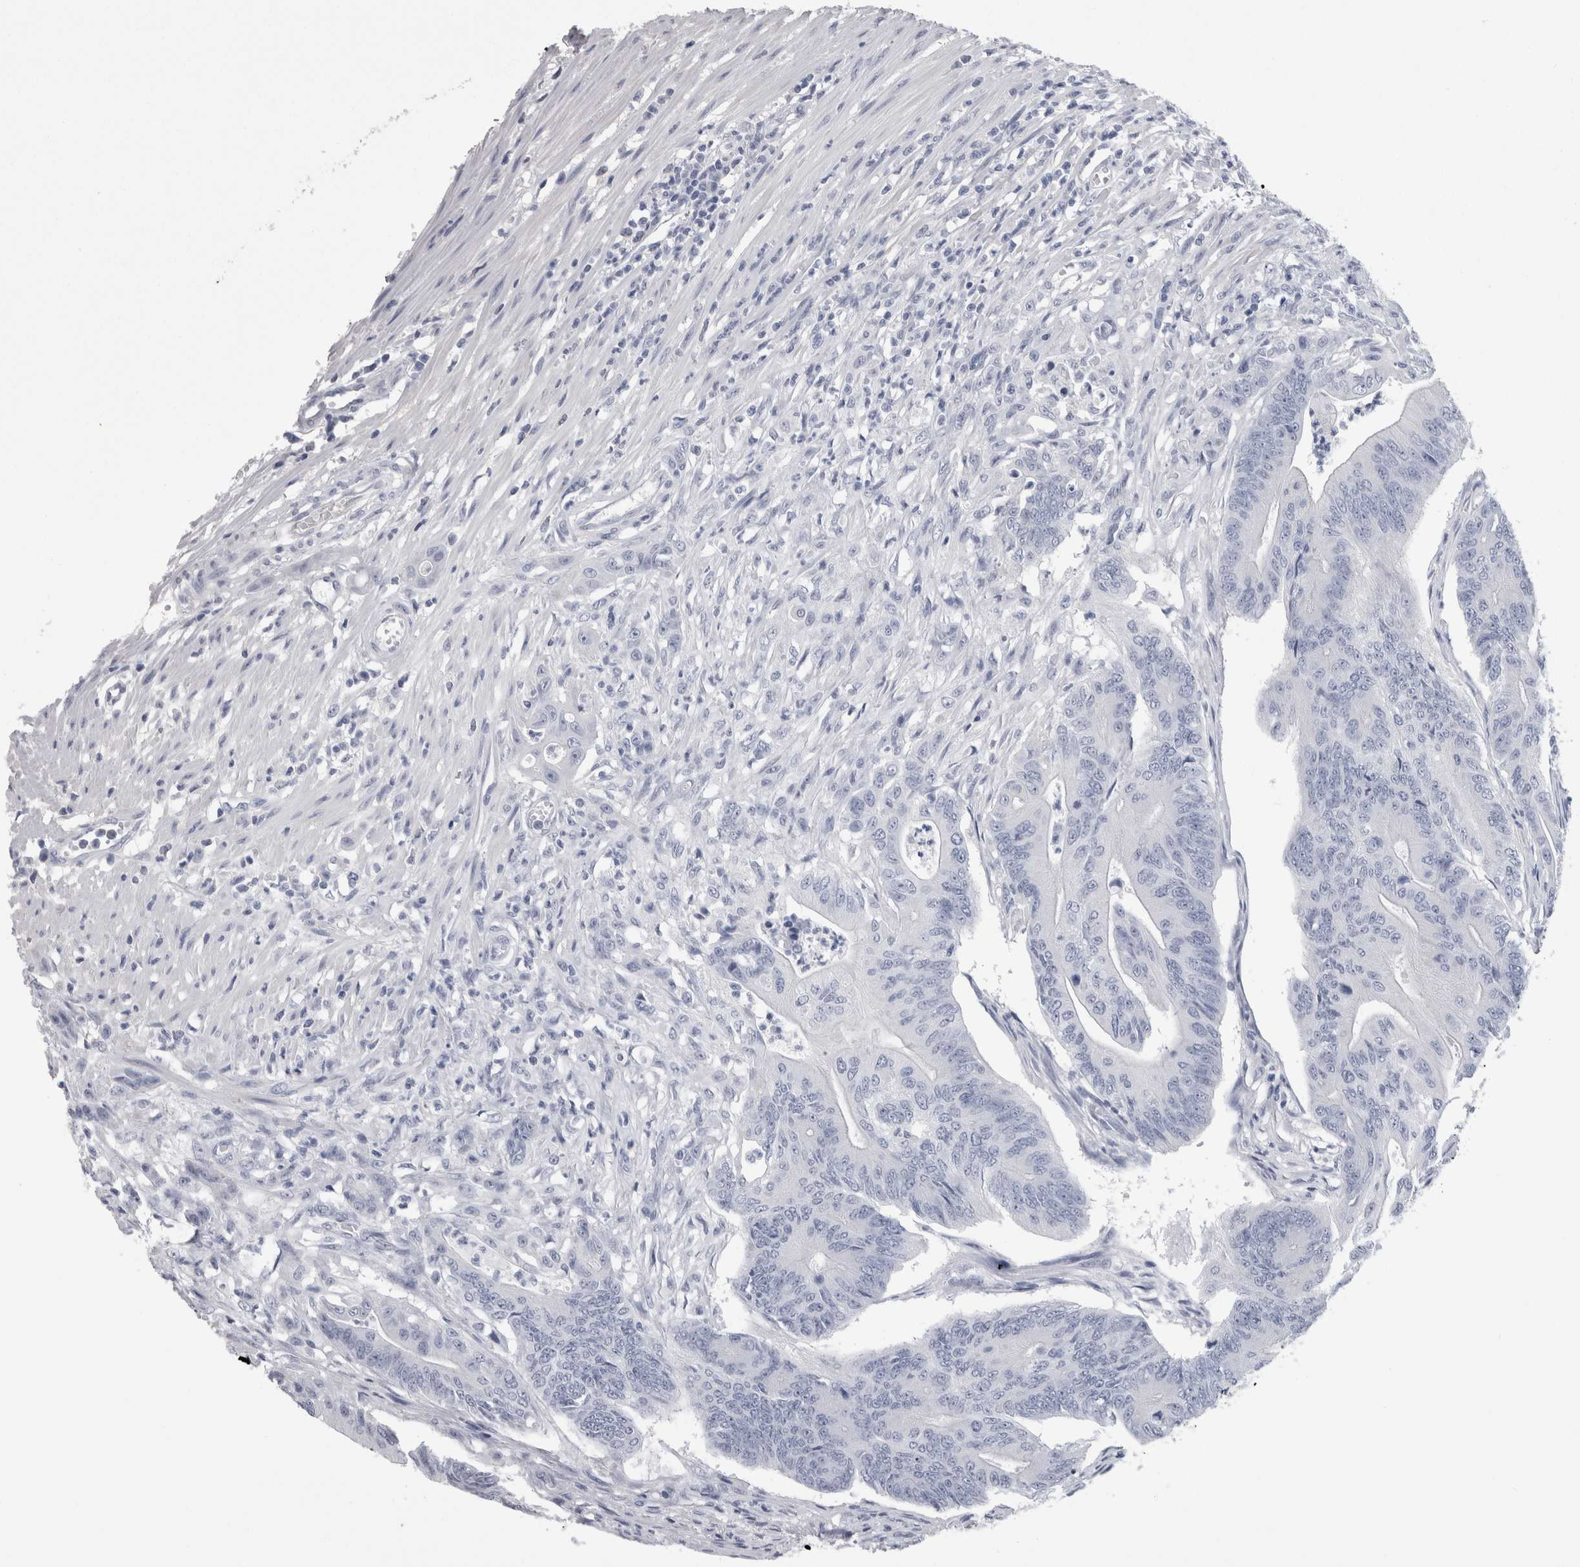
{"staining": {"intensity": "negative", "quantity": "none", "location": "none"}, "tissue": "colorectal cancer", "cell_type": "Tumor cells", "image_type": "cancer", "snomed": [{"axis": "morphology", "description": "Adenoma, NOS"}, {"axis": "morphology", "description": "Adenocarcinoma, NOS"}, {"axis": "topography", "description": "Colon"}], "caption": "Colorectal cancer stained for a protein using immunohistochemistry reveals no expression tumor cells.", "gene": "AFMID", "patient": {"sex": "male", "age": 79}}